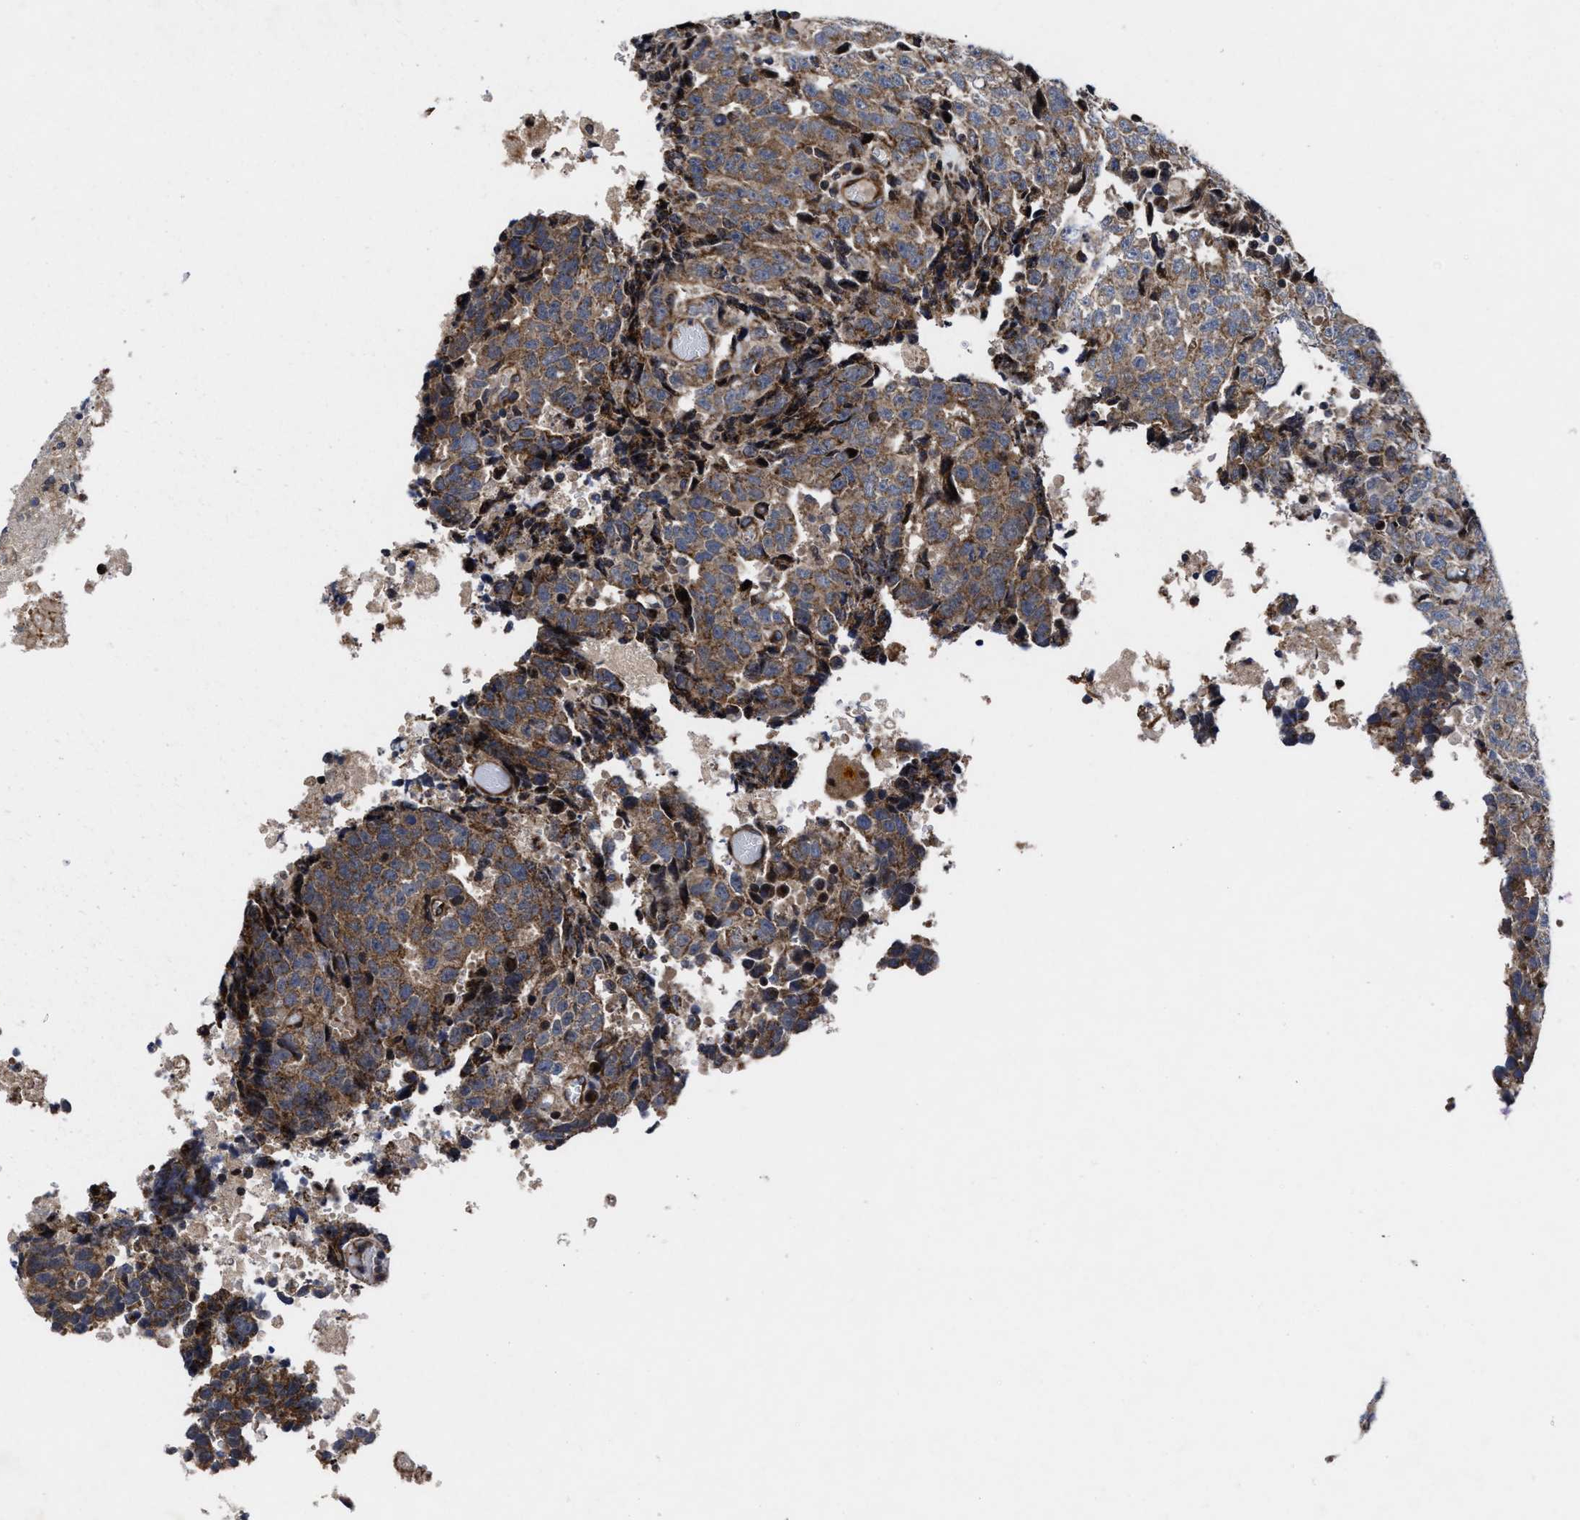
{"staining": {"intensity": "moderate", "quantity": ">75%", "location": "cytoplasmic/membranous"}, "tissue": "testis cancer", "cell_type": "Tumor cells", "image_type": "cancer", "snomed": [{"axis": "morphology", "description": "Necrosis, NOS"}, {"axis": "morphology", "description": "Carcinoma, Embryonal, NOS"}, {"axis": "topography", "description": "Testis"}], "caption": "IHC histopathology image of neoplastic tissue: human testis cancer (embryonal carcinoma) stained using IHC reveals medium levels of moderate protein expression localized specifically in the cytoplasmic/membranous of tumor cells, appearing as a cytoplasmic/membranous brown color.", "gene": "MRPL50", "patient": {"sex": "male", "age": 19}}